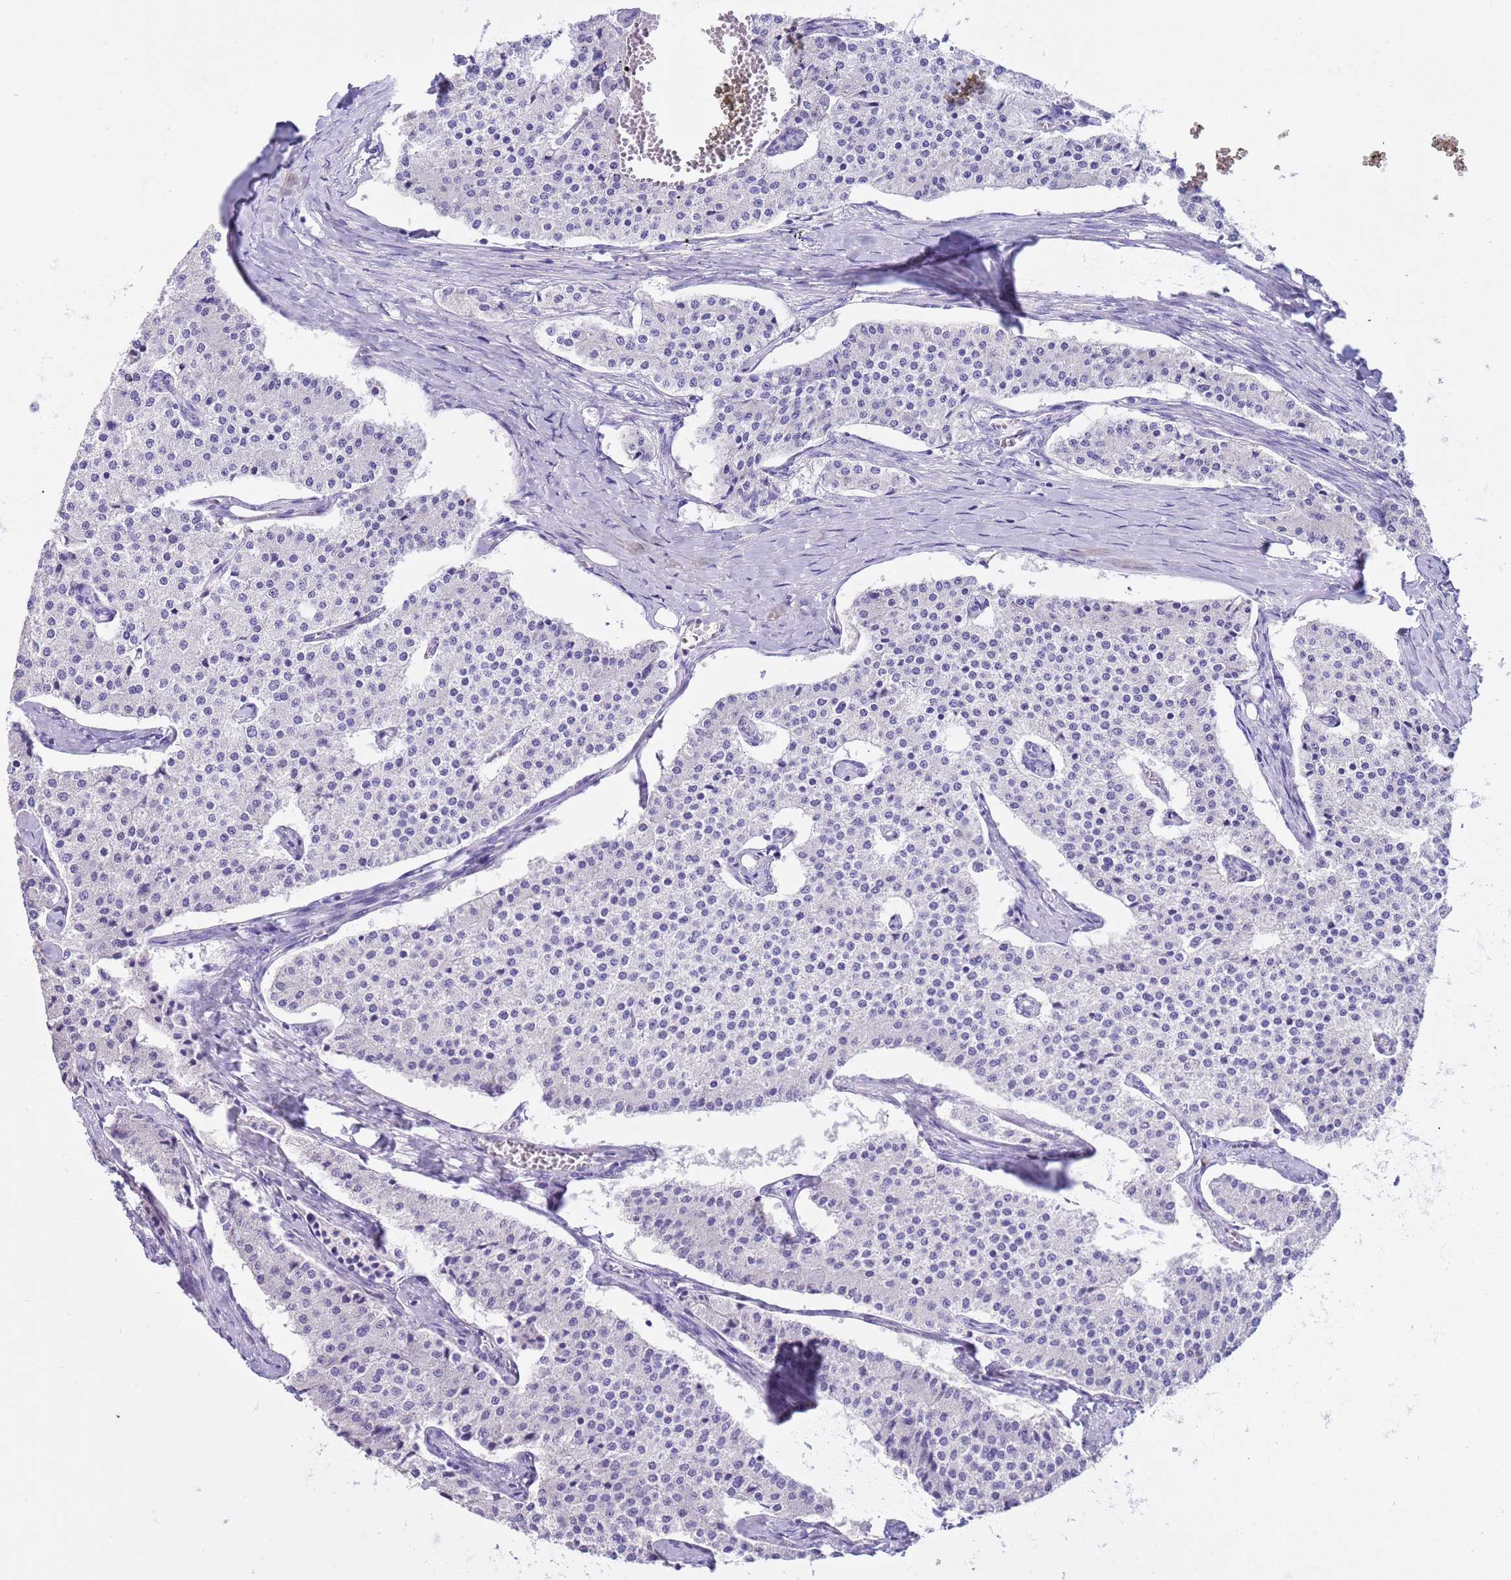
{"staining": {"intensity": "negative", "quantity": "none", "location": "none"}, "tissue": "carcinoid", "cell_type": "Tumor cells", "image_type": "cancer", "snomed": [{"axis": "morphology", "description": "Carcinoid, malignant, NOS"}, {"axis": "topography", "description": "Colon"}], "caption": "Human carcinoid (malignant) stained for a protein using immunohistochemistry demonstrates no positivity in tumor cells.", "gene": "CPB1", "patient": {"sex": "female", "age": 52}}